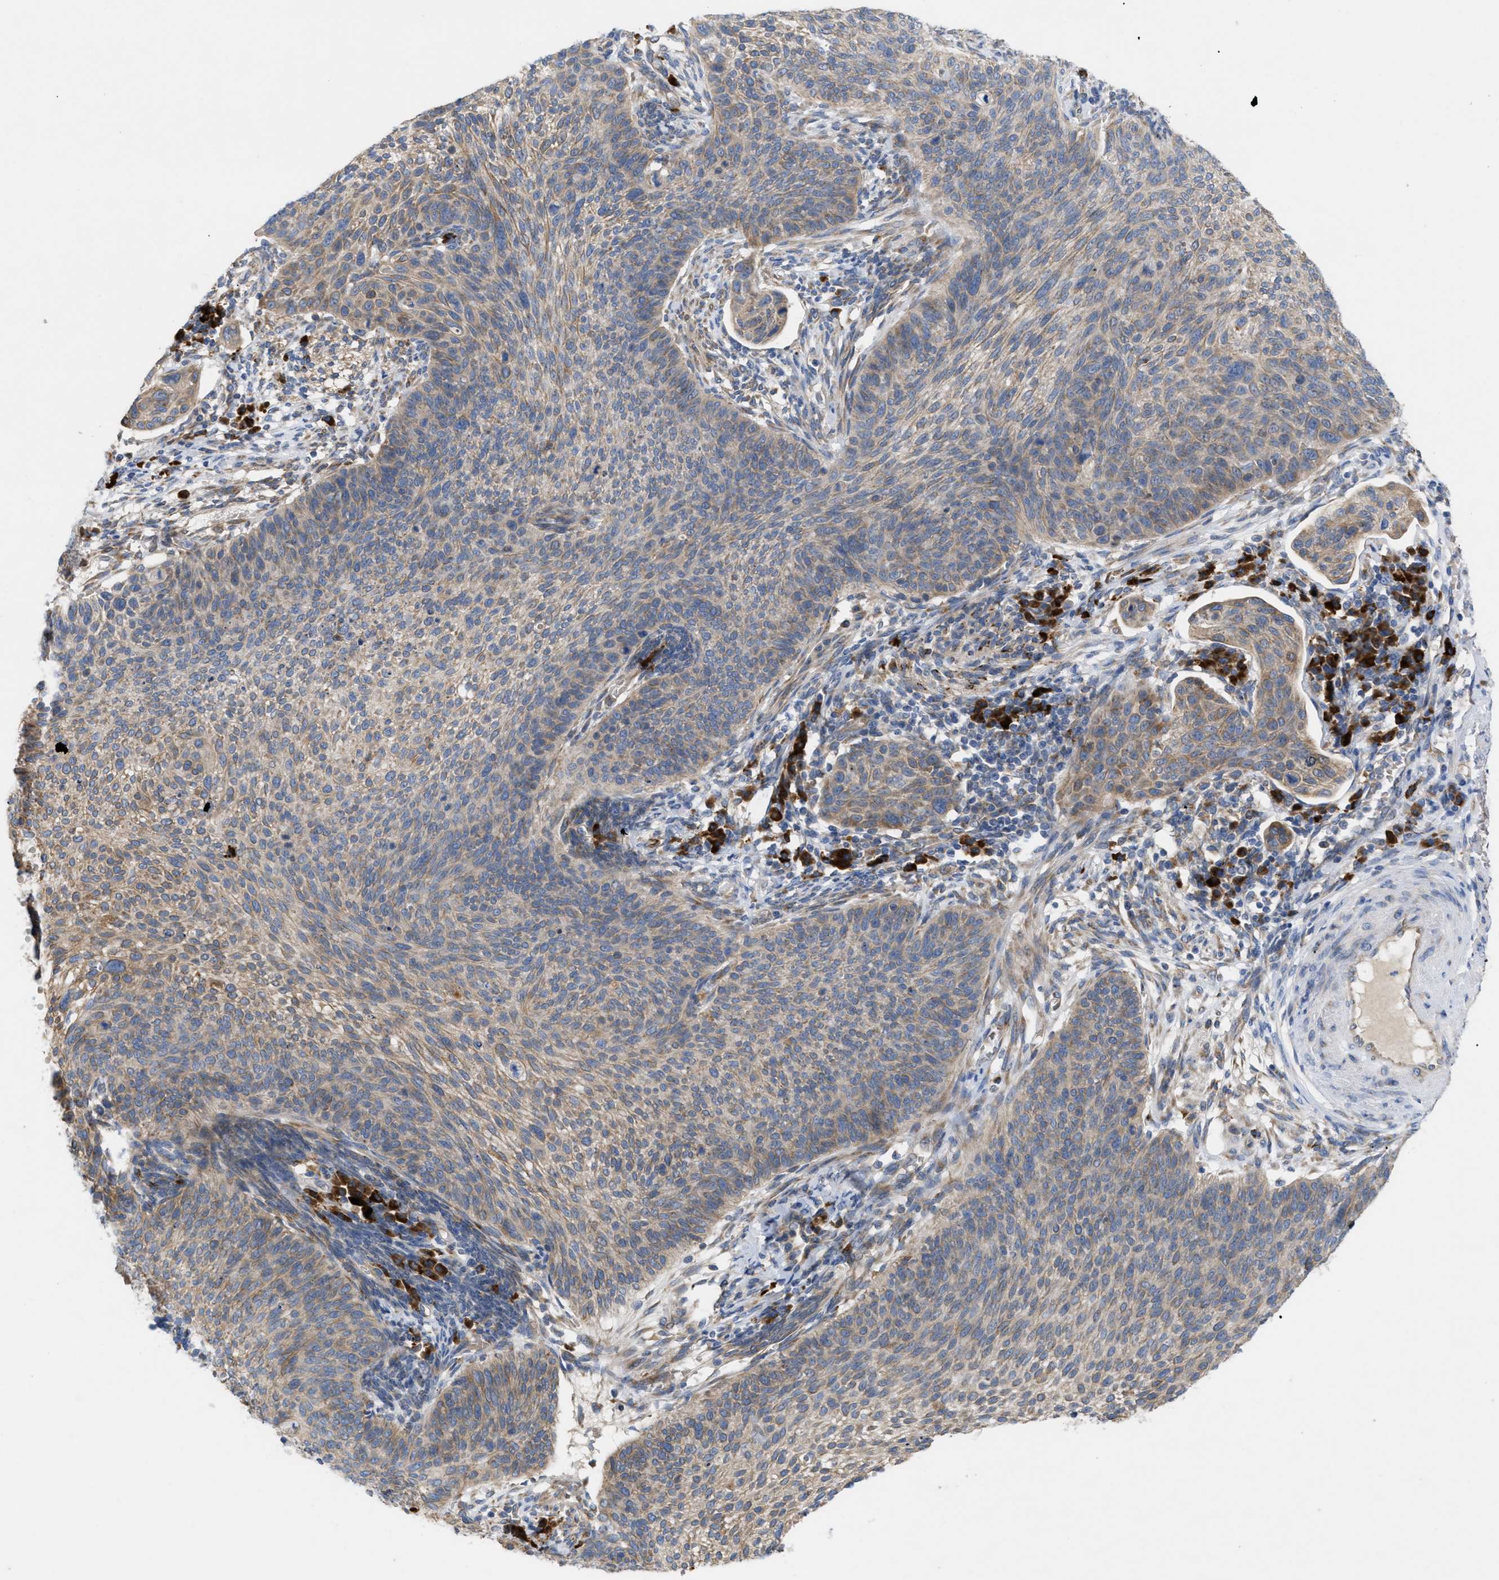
{"staining": {"intensity": "moderate", "quantity": ">75%", "location": "cytoplasmic/membranous"}, "tissue": "cervical cancer", "cell_type": "Tumor cells", "image_type": "cancer", "snomed": [{"axis": "morphology", "description": "Squamous cell carcinoma, NOS"}, {"axis": "topography", "description": "Cervix"}], "caption": "Human cervical squamous cell carcinoma stained with a brown dye shows moderate cytoplasmic/membranous positive expression in approximately >75% of tumor cells.", "gene": "SLC50A1", "patient": {"sex": "female", "age": 70}}